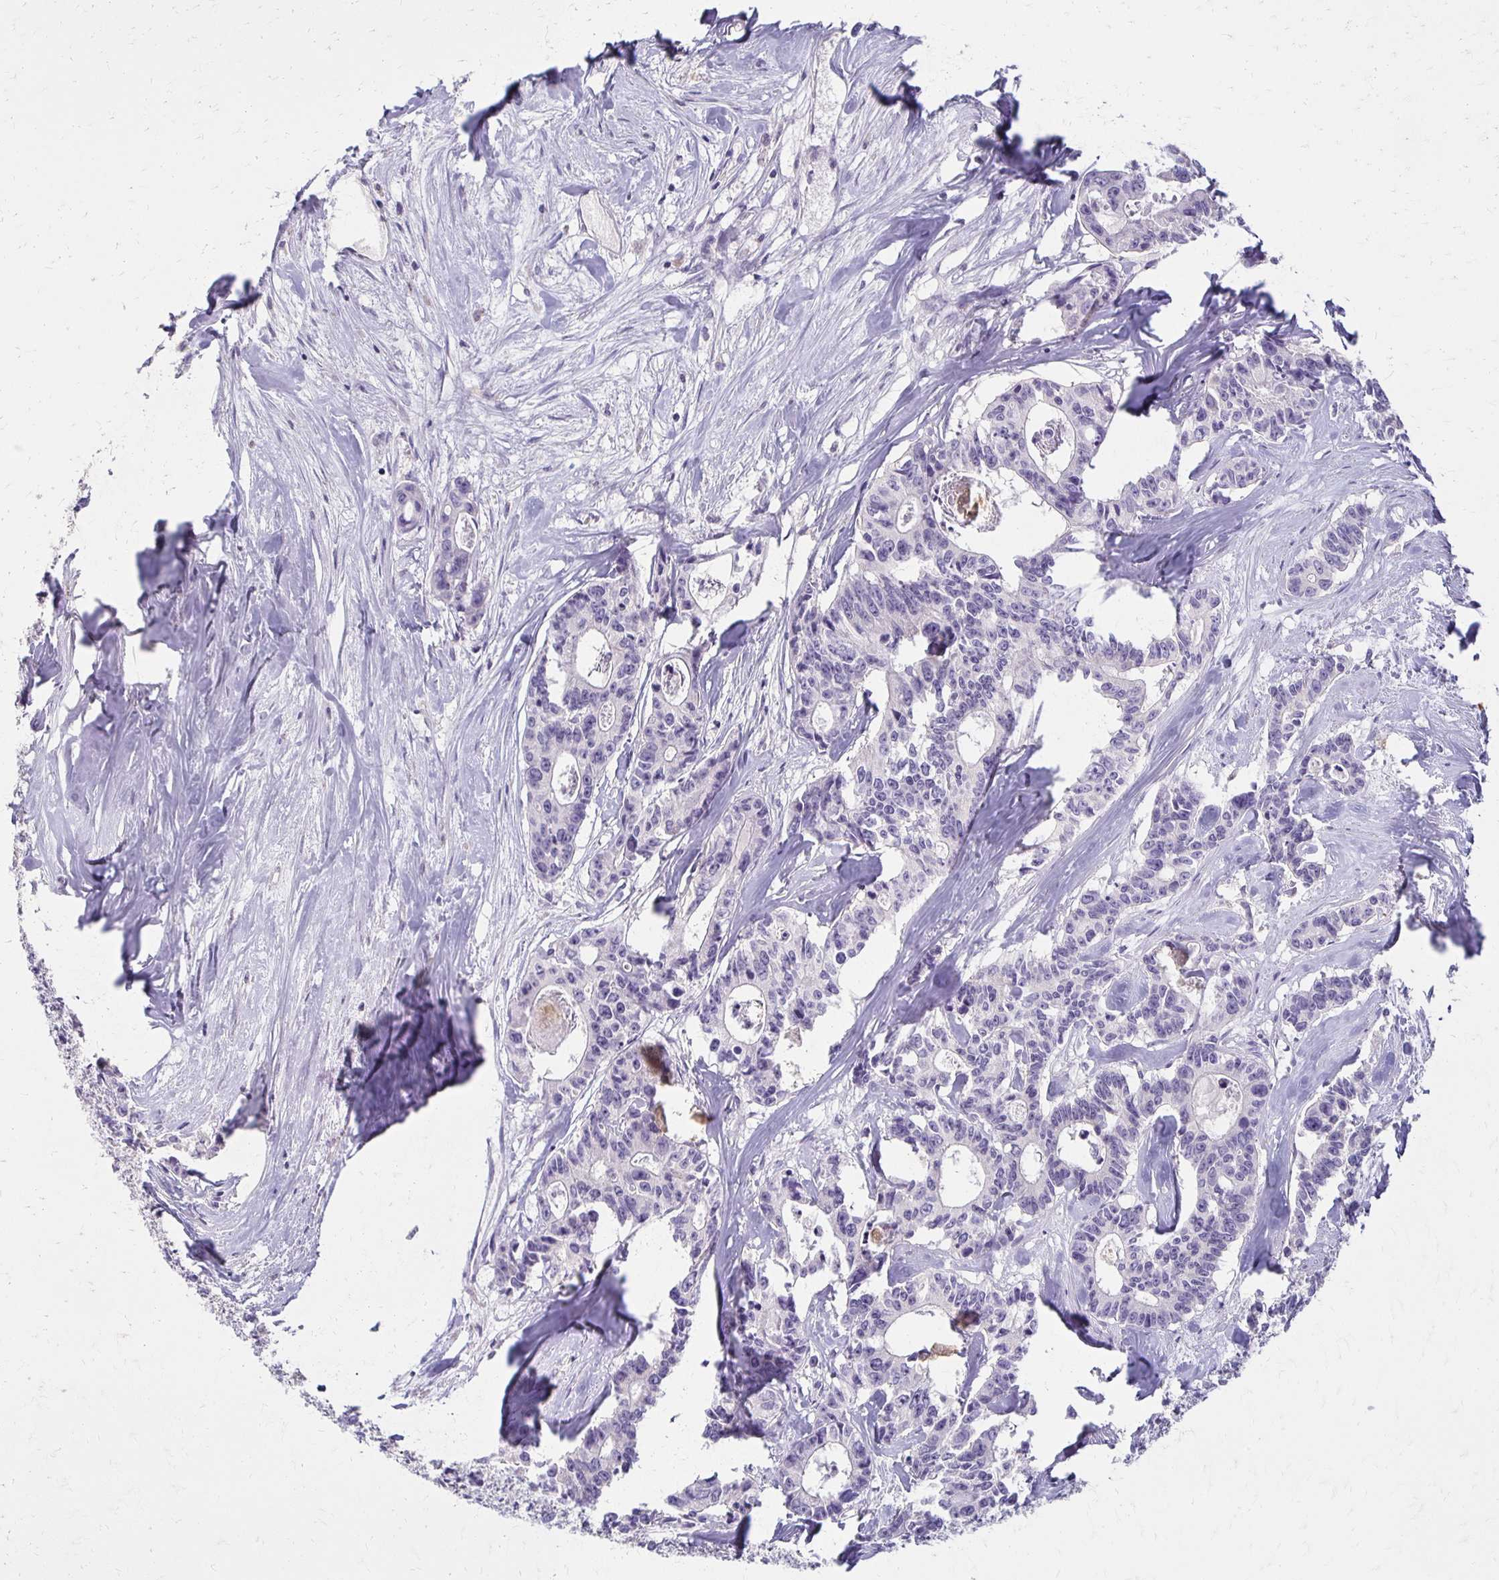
{"staining": {"intensity": "negative", "quantity": "none", "location": "none"}, "tissue": "colorectal cancer", "cell_type": "Tumor cells", "image_type": "cancer", "snomed": [{"axis": "morphology", "description": "Adenocarcinoma, NOS"}, {"axis": "topography", "description": "Rectum"}], "caption": "Tumor cells show no significant protein staining in colorectal adenocarcinoma. (Immunohistochemistry (ihc), brightfield microscopy, high magnification).", "gene": "BBS12", "patient": {"sex": "male", "age": 57}}